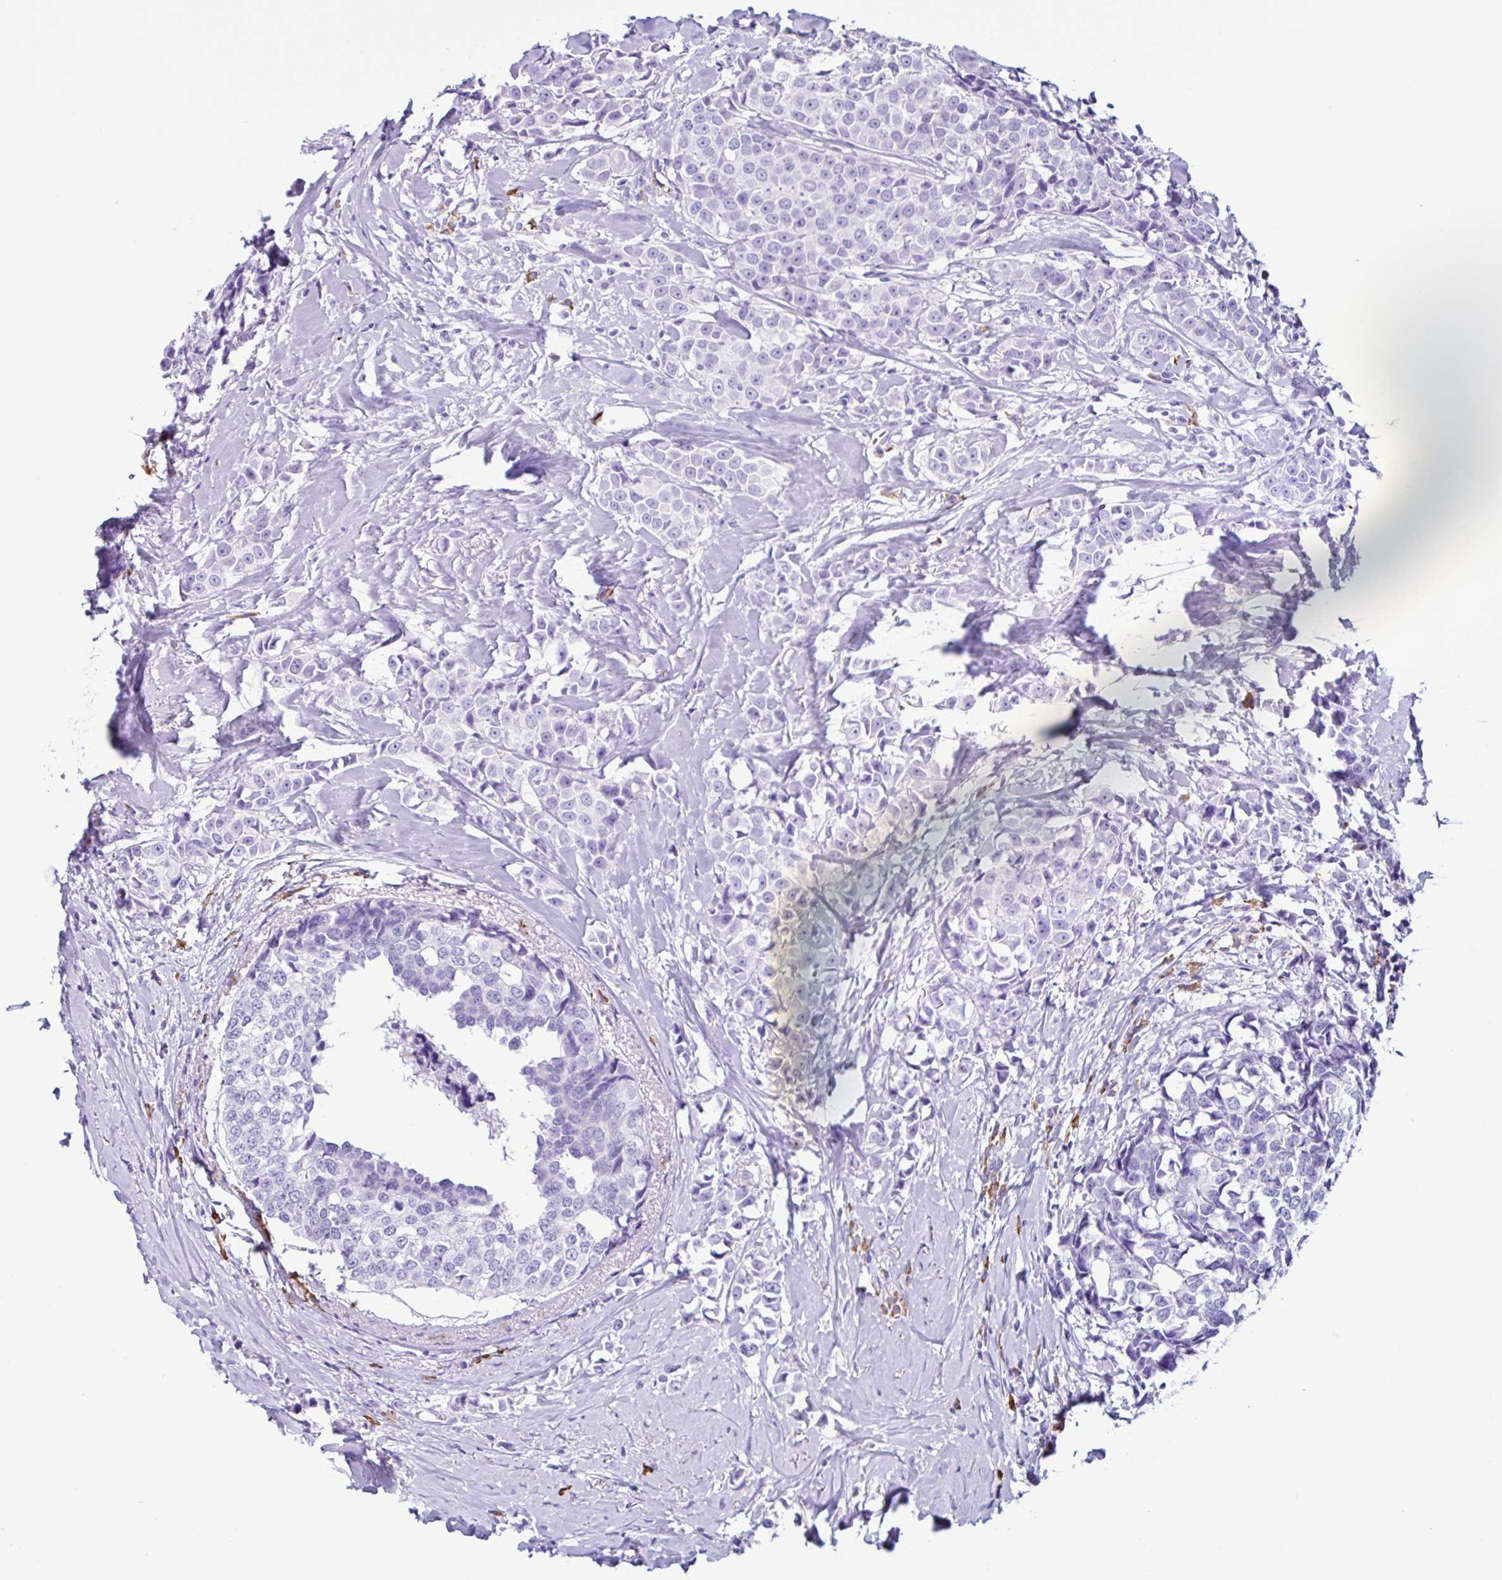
{"staining": {"intensity": "negative", "quantity": "none", "location": "none"}, "tissue": "breast cancer", "cell_type": "Tumor cells", "image_type": "cancer", "snomed": [{"axis": "morphology", "description": "Duct carcinoma"}, {"axis": "topography", "description": "Breast"}], "caption": "Human breast cancer stained for a protein using immunohistochemistry displays no staining in tumor cells.", "gene": "PIGF", "patient": {"sex": "female", "age": 80}}